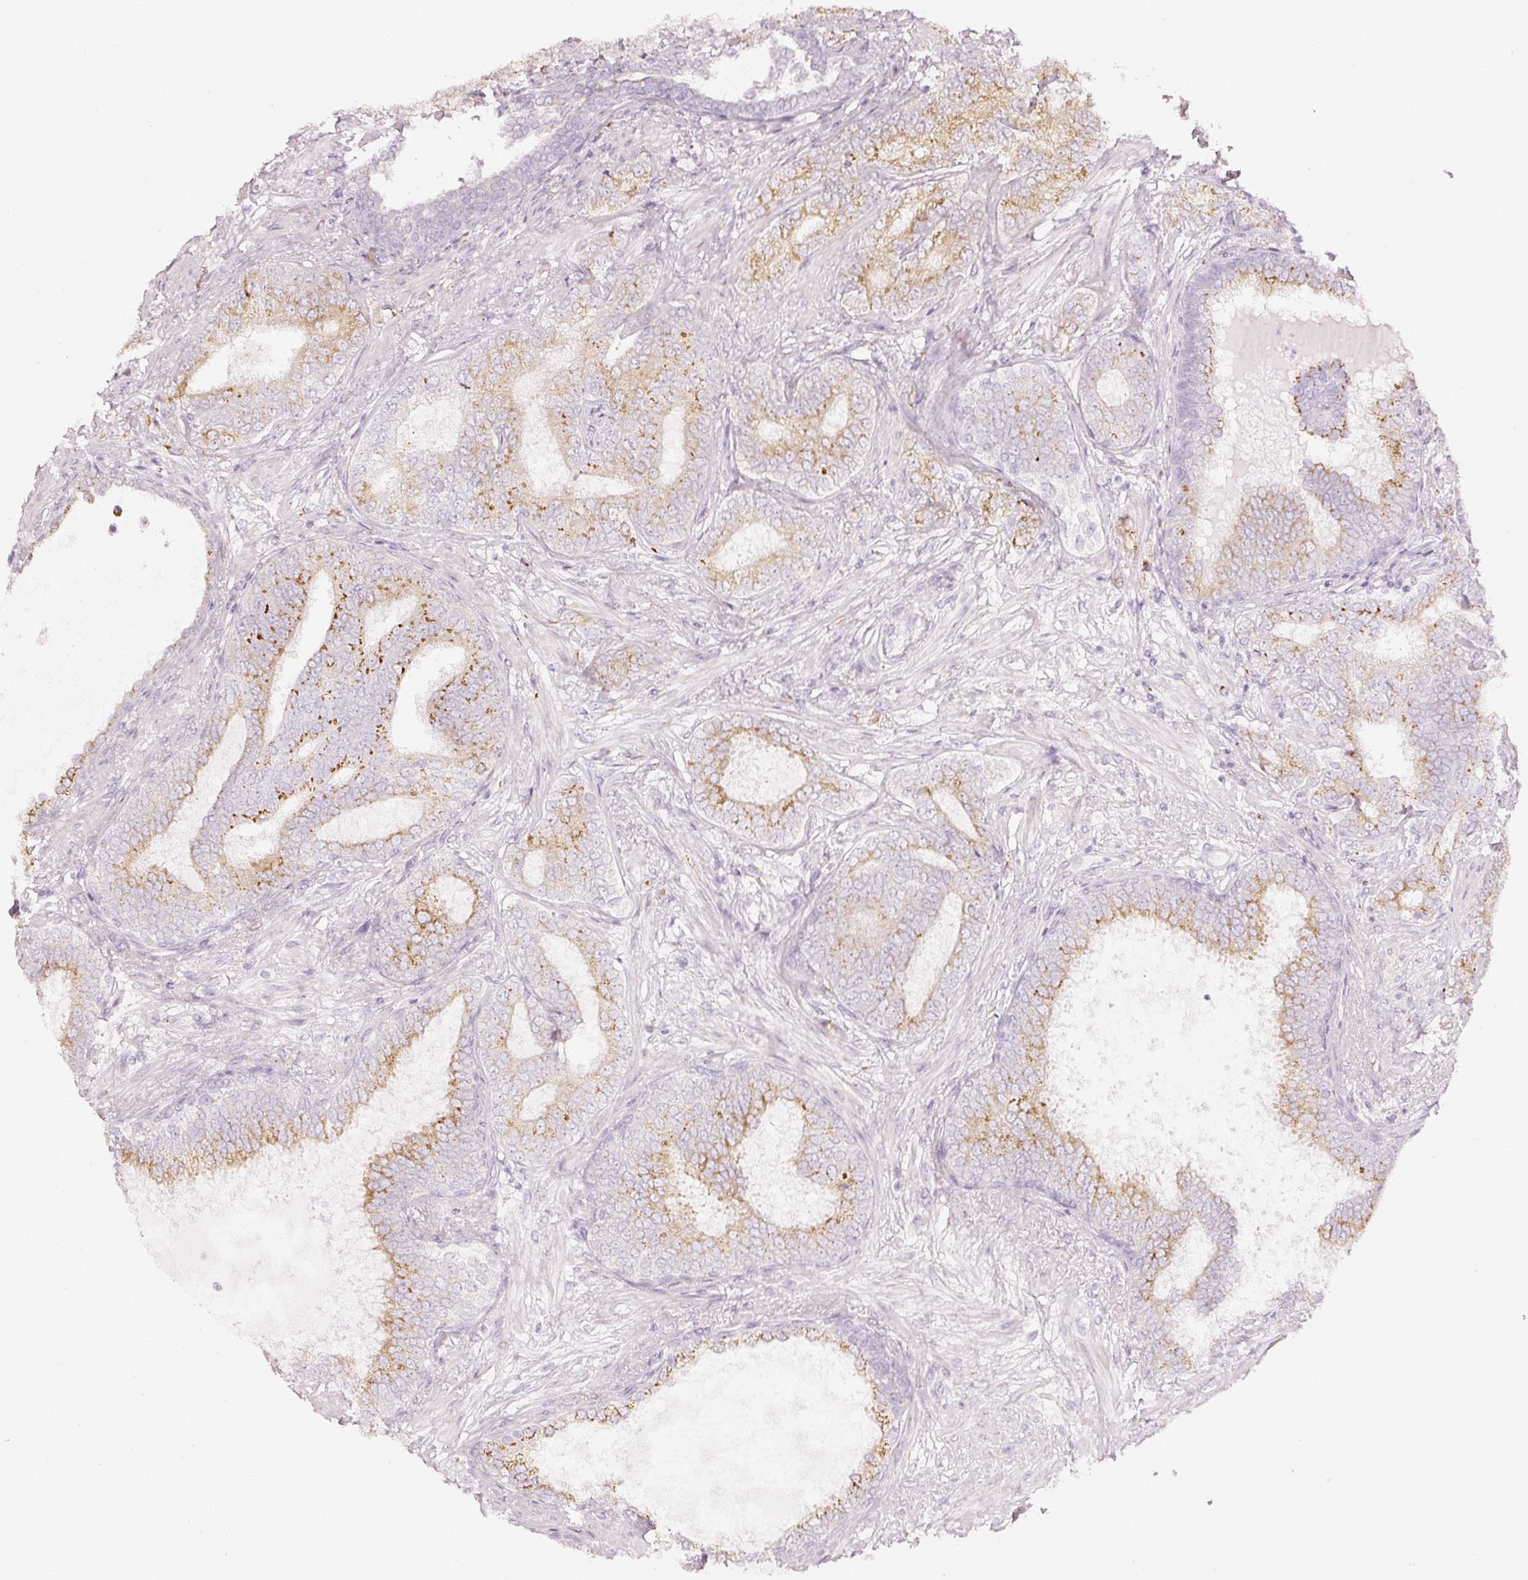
{"staining": {"intensity": "moderate", "quantity": "<25%", "location": "cytoplasmic/membranous"}, "tissue": "prostate cancer", "cell_type": "Tumor cells", "image_type": "cancer", "snomed": [{"axis": "morphology", "description": "Adenocarcinoma, High grade"}, {"axis": "topography", "description": "Prostate"}], "caption": "Immunohistochemical staining of prostate adenocarcinoma (high-grade) shows low levels of moderate cytoplasmic/membranous protein positivity in approximately <25% of tumor cells. Ihc stains the protein of interest in brown and the nuclei are stained blue.", "gene": "SDF4", "patient": {"sex": "male", "age": 72}}